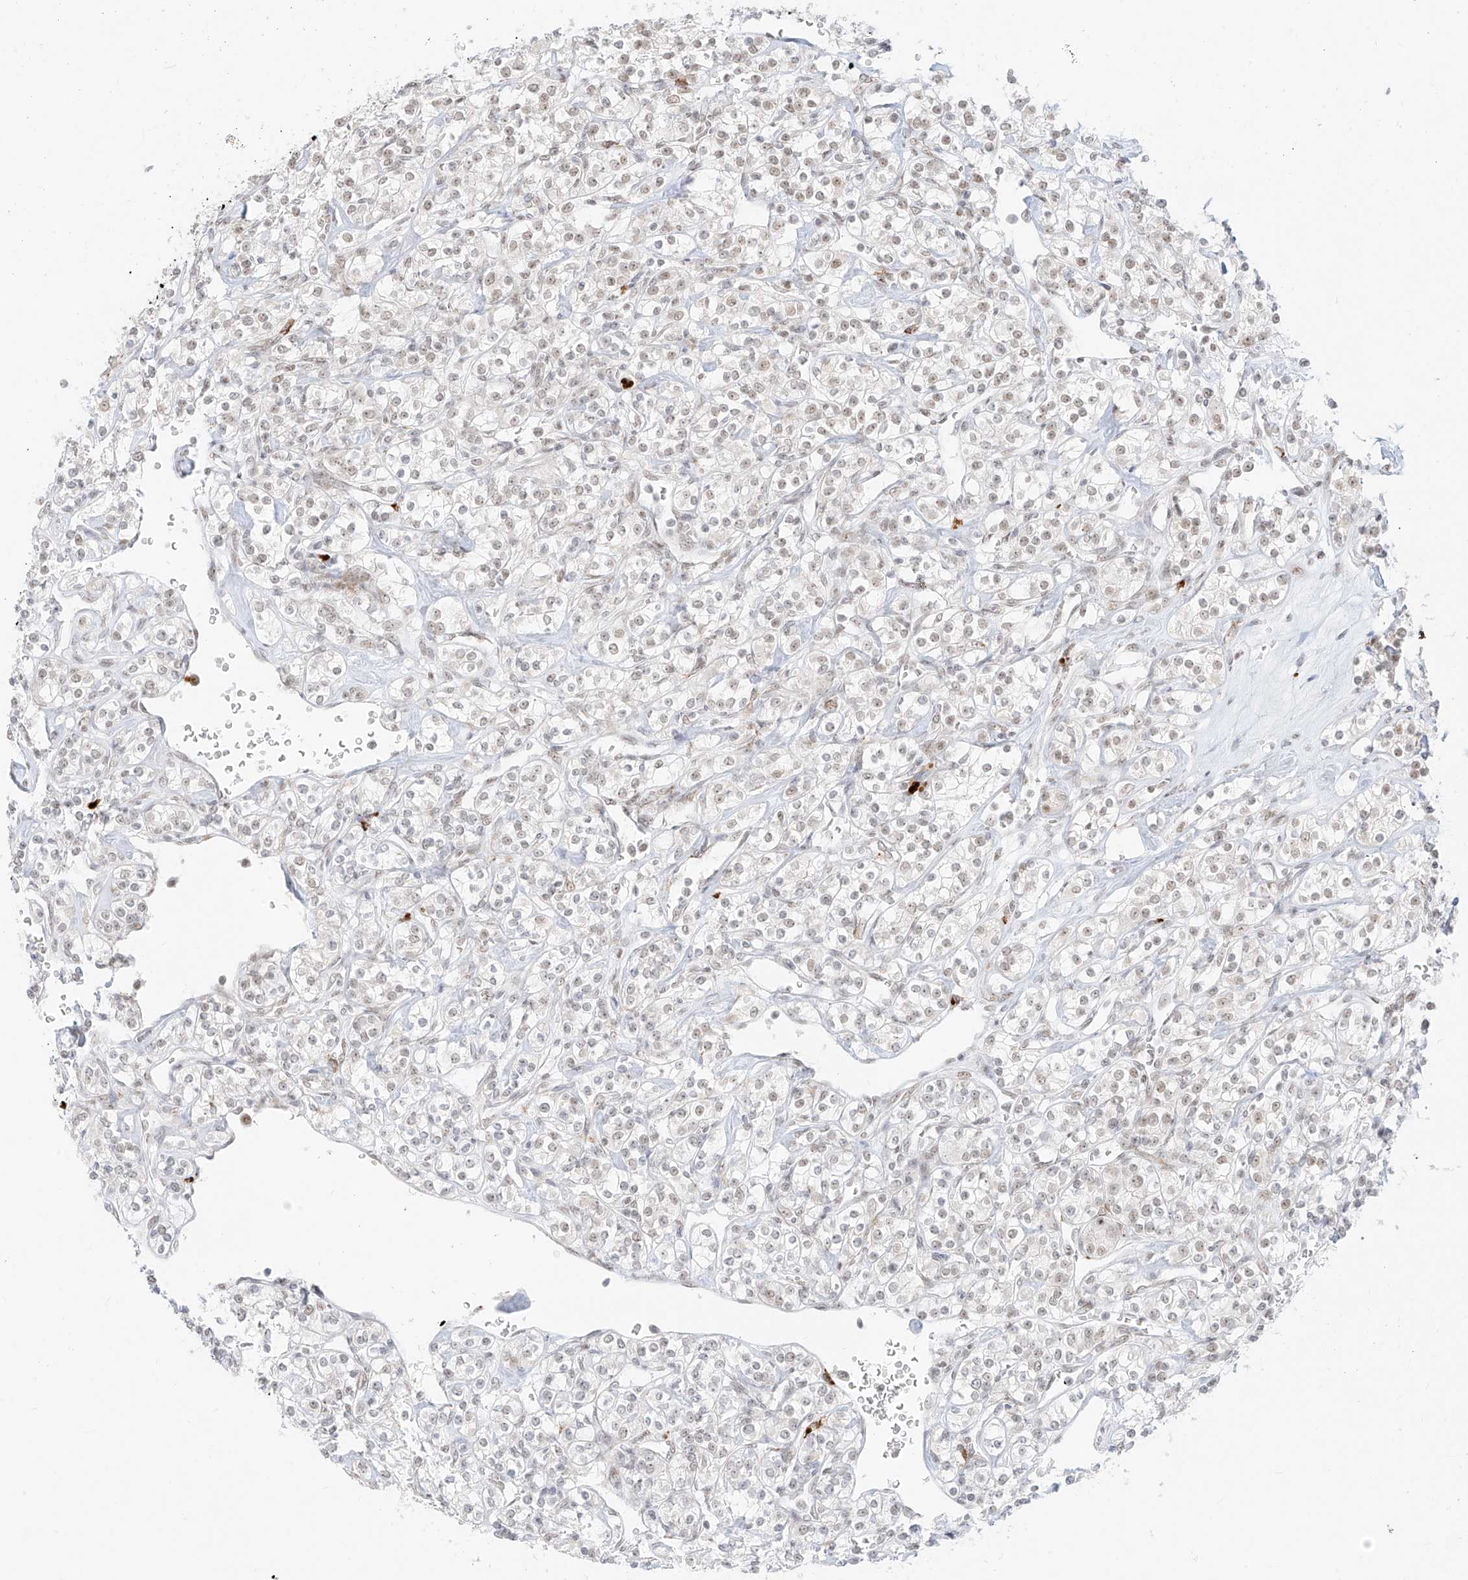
{"staining": {"intensity": "weak", "quantity": "25%-75%", "location": "nuclear"}, "tissue": "renal cancer", "cell_type": "Tumor cells", "image_type": "cancer", "snomed": [{"axis": "morphology", "description": "Adenocarcinoma, NOS"}, {"axis": "topography", "description": "Kidney"}], "caption": "A high-resolution histopathology image shows immunohistochemistry staining of renal cancer (adenocarcinoma), which displays weak nuclear staining in about 25%-75% of tumor cells. The staining was performed using DAB, with brown indicating positive protein expression. Nuclei are stained blue with hematoxylin.", "gene": "SUPT5H", "patient": {"sex": "male", "age": 77}}